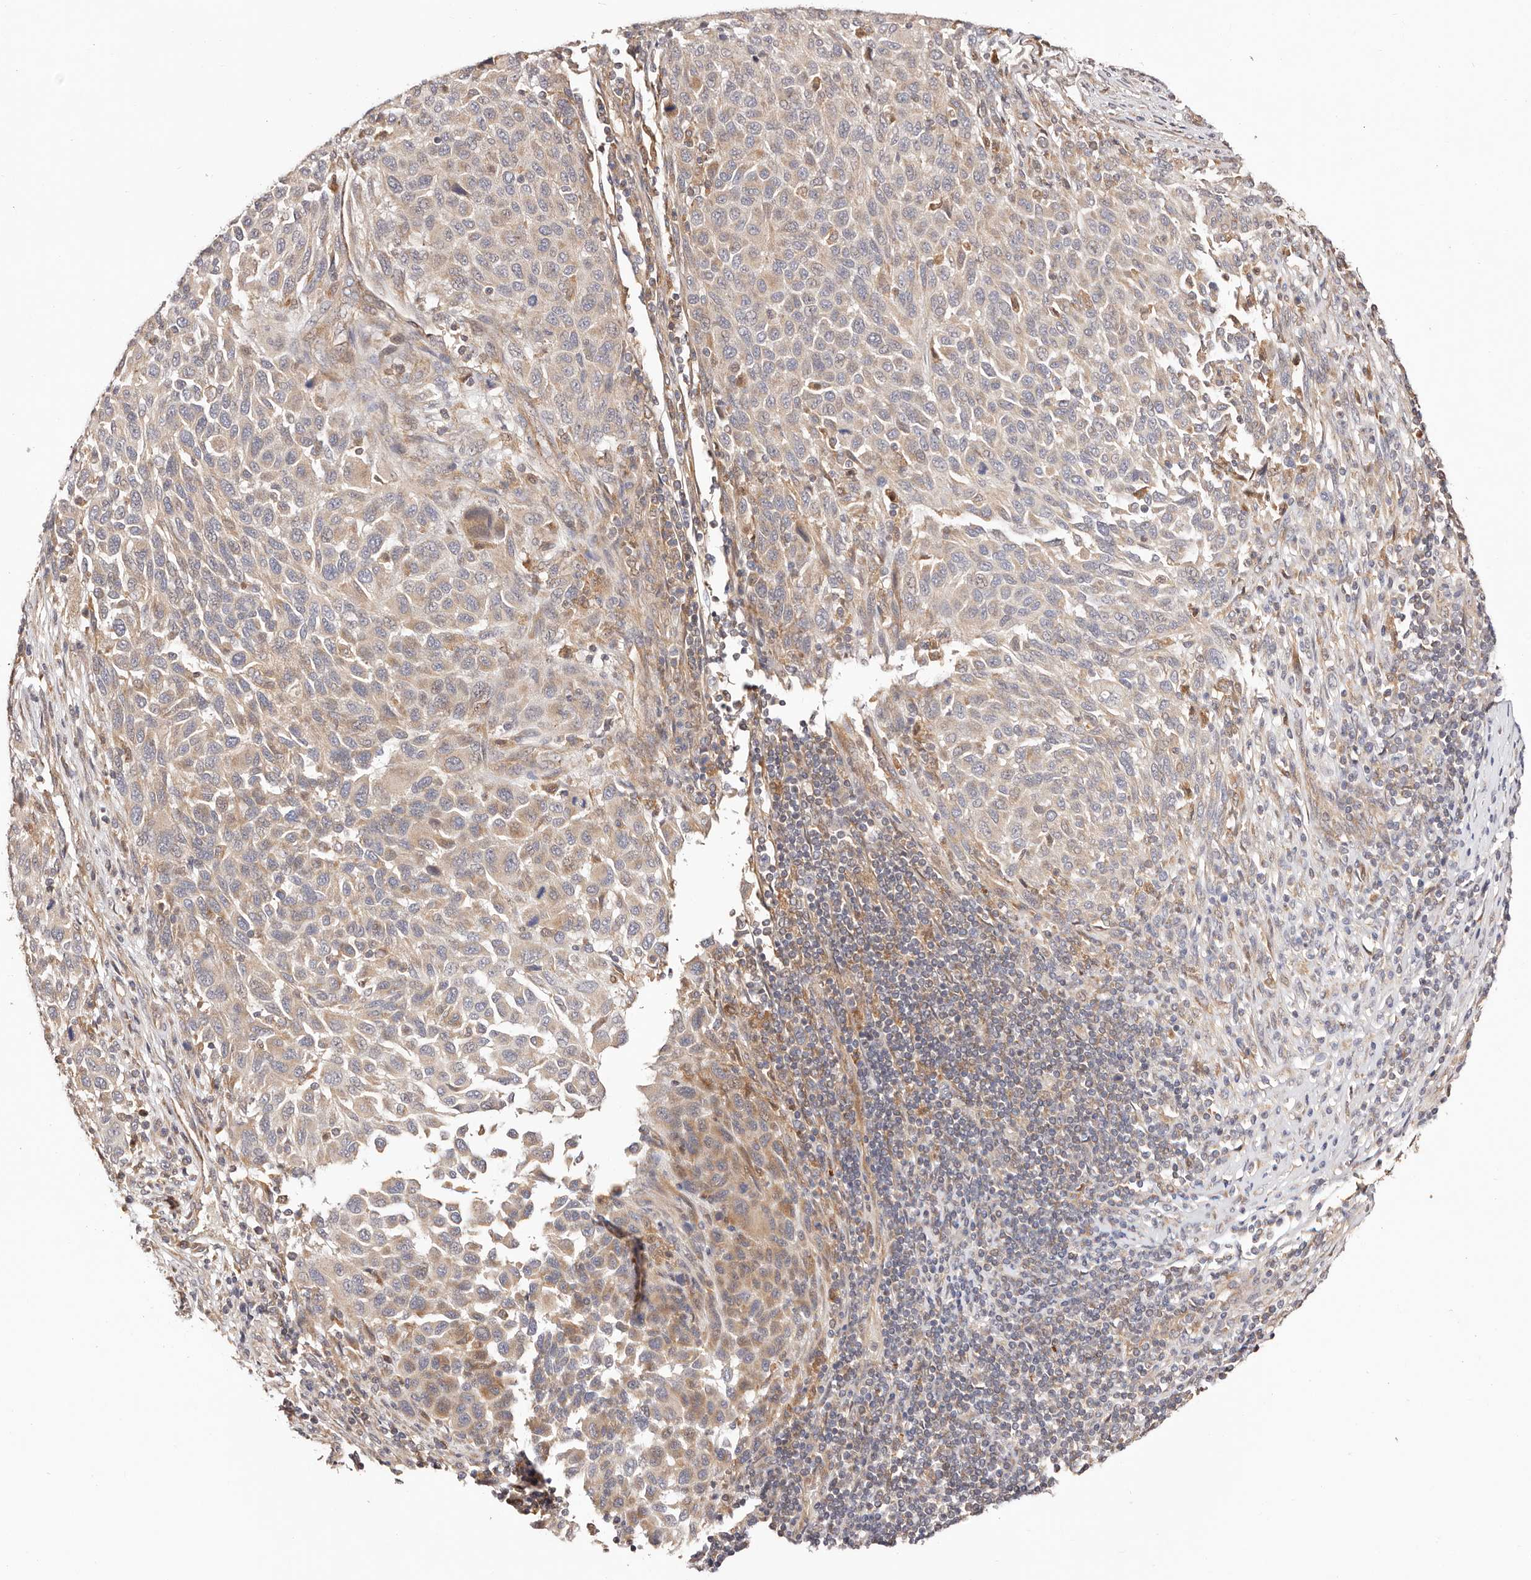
{"staining": {"intensity": "weak", "quantity": "25%-75%", "location": "cytoplasmic/membranous"}, "tissue": "melanoma", "cell_type": "Tumor cells", "image_type": "cancer", "snomed": [{"axis": "morphology", "description": "Malignant melanoma, Metastatic site"}, {"axis": "topography", "description": "Lymph node"}], "caption": "Brown immunohistochemical staining in malignant melanoma (metastatic site) demonstrates weak cytoplasmic/membranous expression in approximately 25%-75% of tumor cells.", "gene": "MAPK1", "patient": {"sex": "male", "age": 61}}